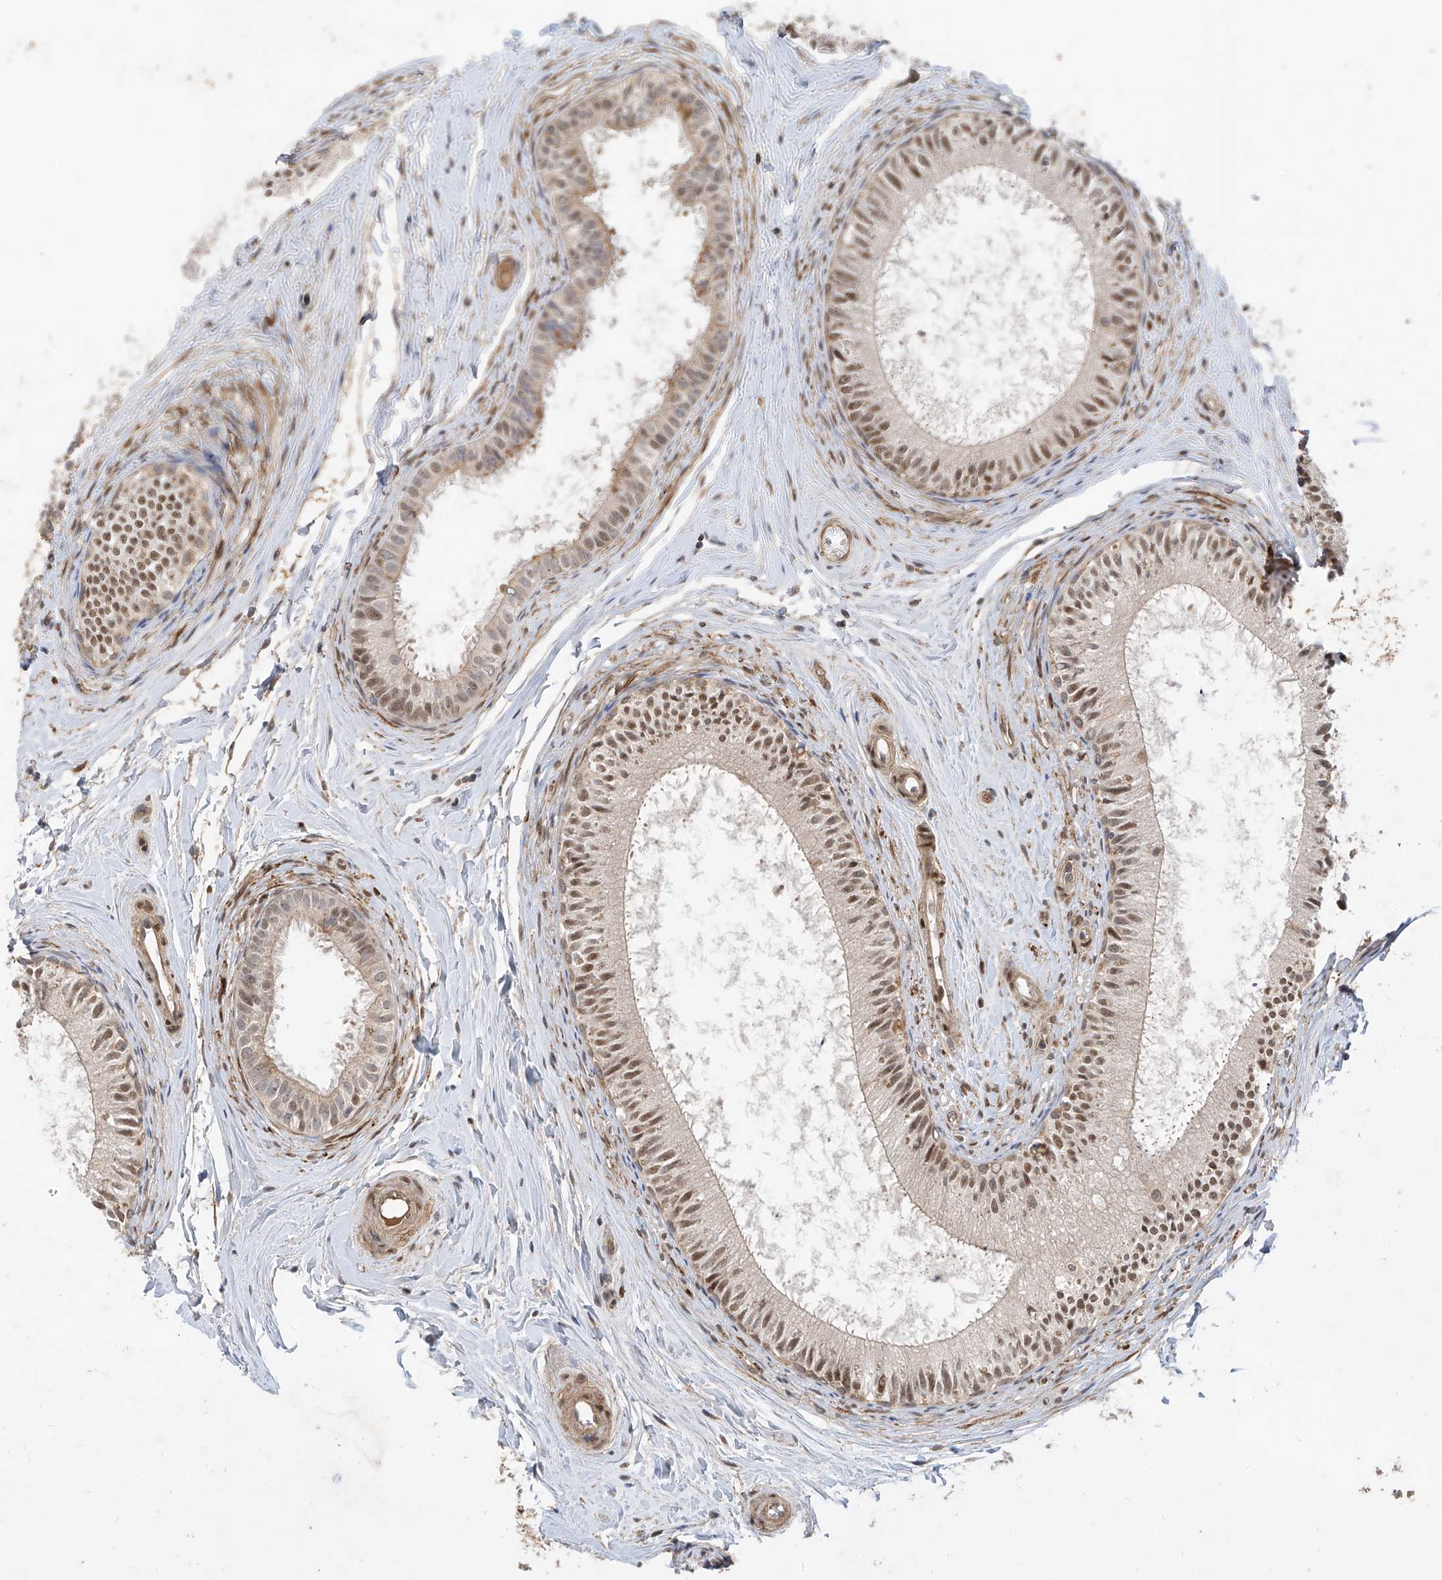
{"staining": {"intensity": "moderate", "quantity": "25%-75%", "location": "nuclear"}, "tissue": "epididymis", "cell_type": "Glandular cells", "image_type": "normal", "snomed": [{"axis": "morphology", "description": "Normal tissue, NOS"}, {"axis": "topography", "description": "Epididymis"}], "caption": "The image reveals a brown stain indicating the presence of a protein in the nuclear of glandular cells in epididymis. (Stains: DAB (3,3'-diaminobenzidine) in brown, nuclei in blue, Microscopy: brightfield microscopy at high magnification).", "gene": "MRTFA", "patient": {"sex": "male", "age": 34}}